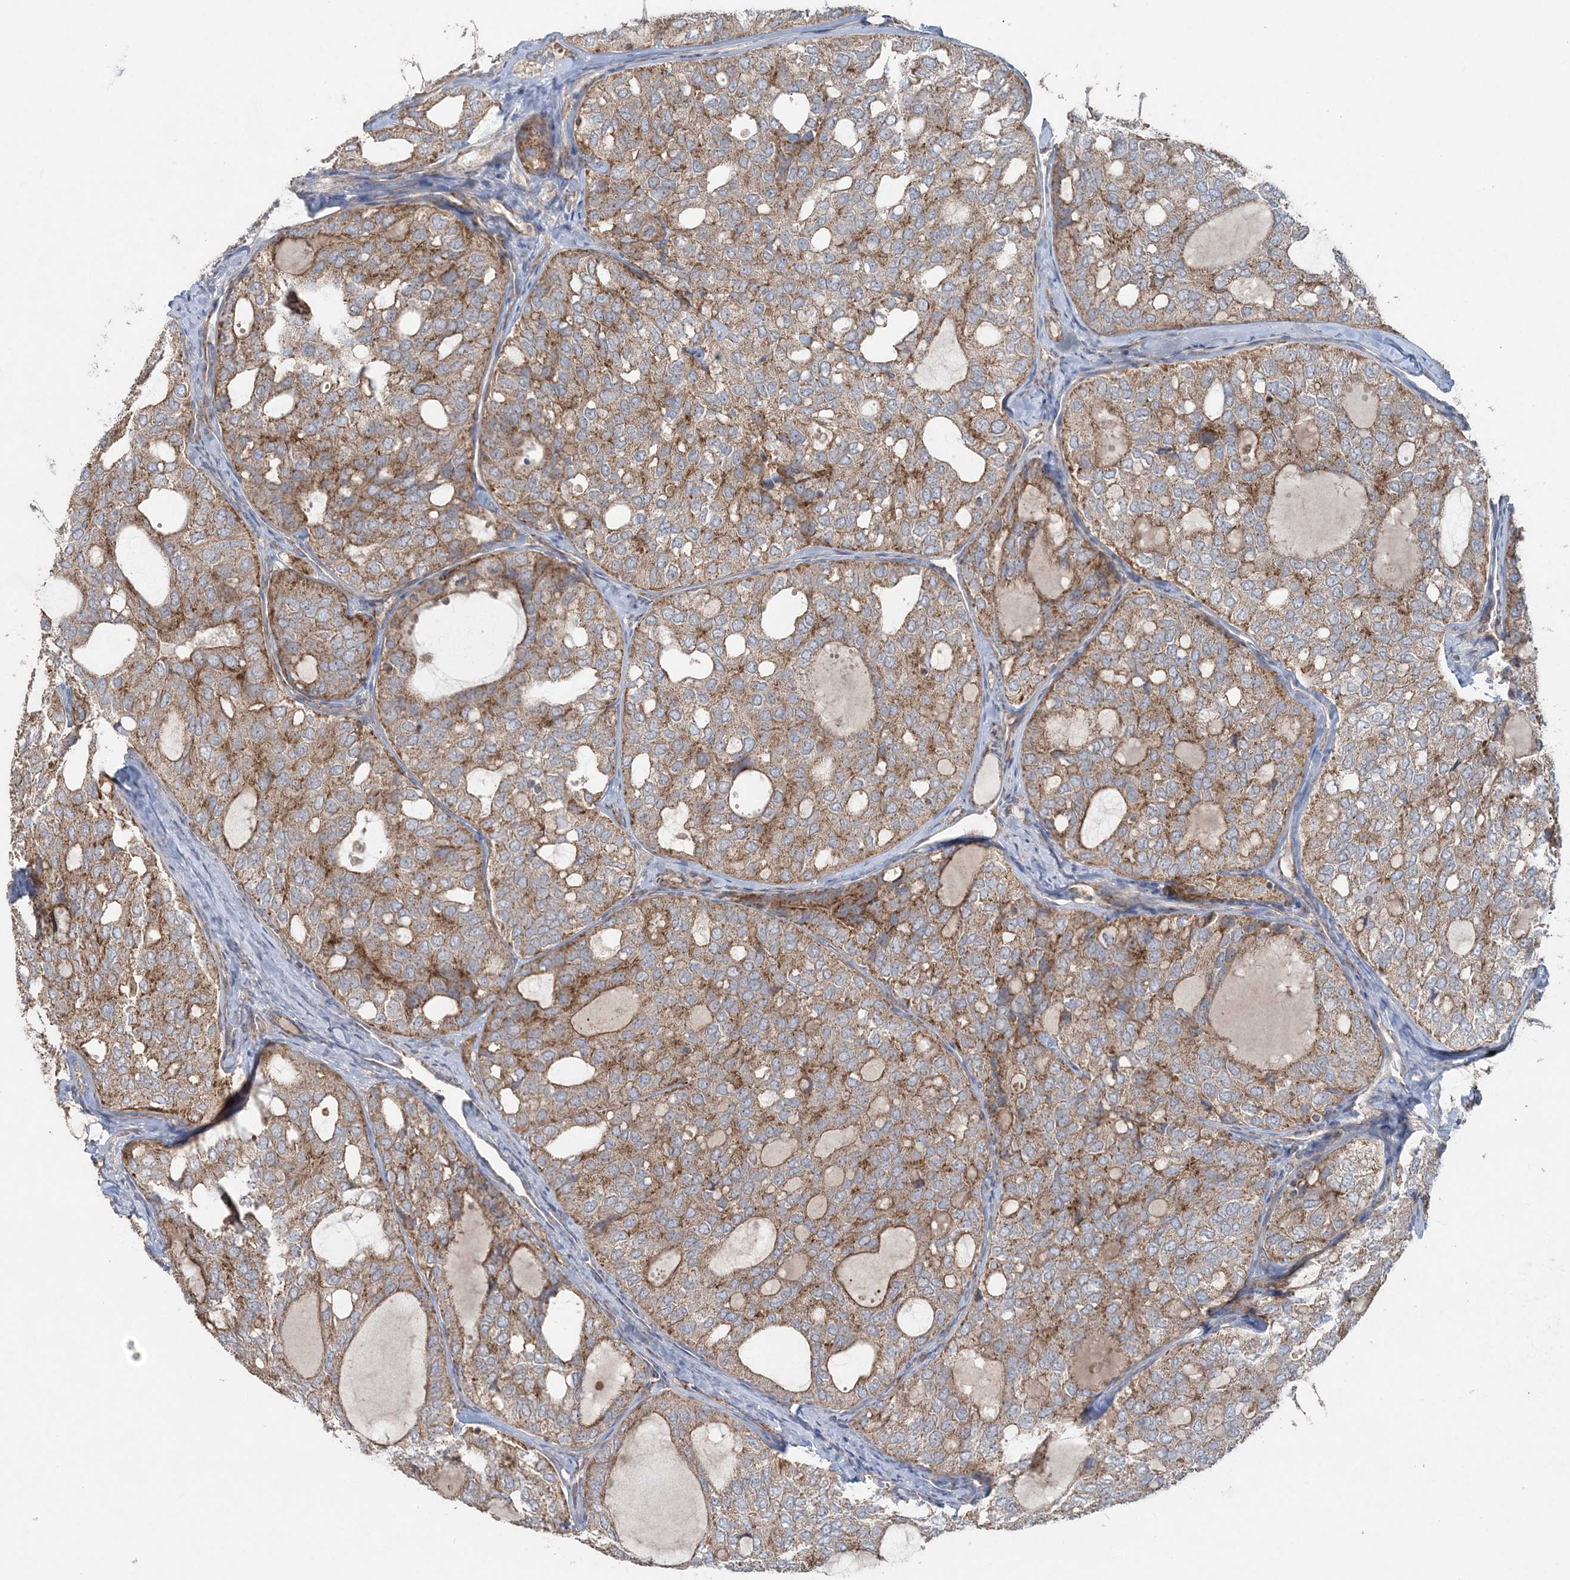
{"staining": {"intensity": "moderate", "quantity": ">75%", "location": "cytoplasmic/membranous"}, "tissue": "thyroid cancer", "cell_type": "Tumor cells", "image_type": "cancer", "snomed": [{"axis": "morphology", "description": "Follicular adenoma carcinoma, NOS"}, {"axis": "topography", "description": "Thyroid gland"}], "caption": "IHC (DAB) staining of human thyroid cancer demonstrates moderate cytoplasmic/membranous protein staining in approximately >75% of tumor cells.", "gene": "LRPPRC", "patient": {"sex": "male", "age": 75}}